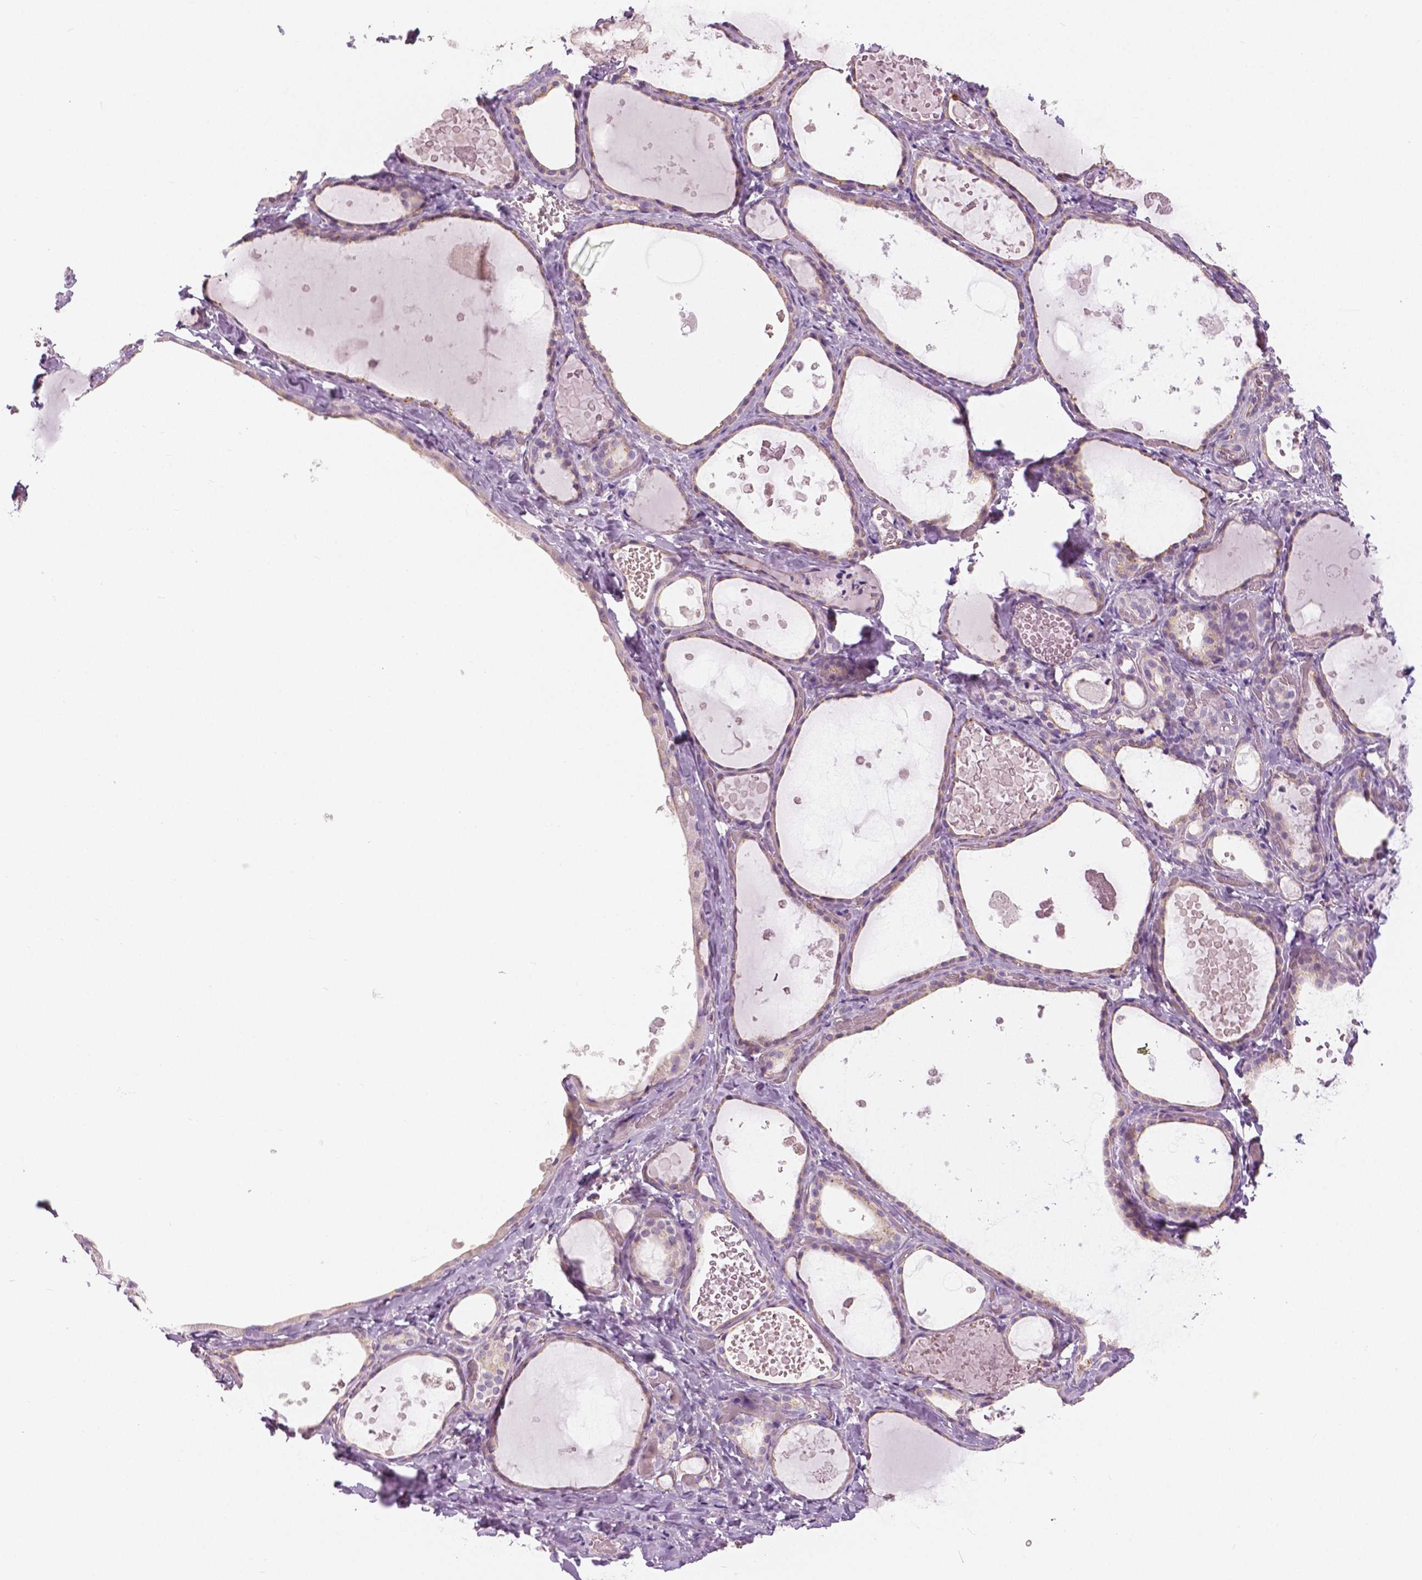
{"staining": {"intensity": "weak", "quantity": "<25%", "location": "cytoplasmic/membranous"}, "tissue": "thyroid gland", "cell_type": "Glandular cells", "image_type": "normal", "snomed": [{"axis": "morphology", "description": "Normal tissue, NOS"}, {"axis": "topography", "description": "Thyroid gland"}], "caption": "Photomicrograph shows no significant protein staining in glandular cells of benign thyroid gland. The staining was performed using DAB (3,3'-diaminobenzidine) to visualize the protein expression in brown, while the nuclei were stained in blue with hematoxylin (Magnification: 20x).", "gene": "SLC24A1", "patient": {"sex": "female", "age": 56}}